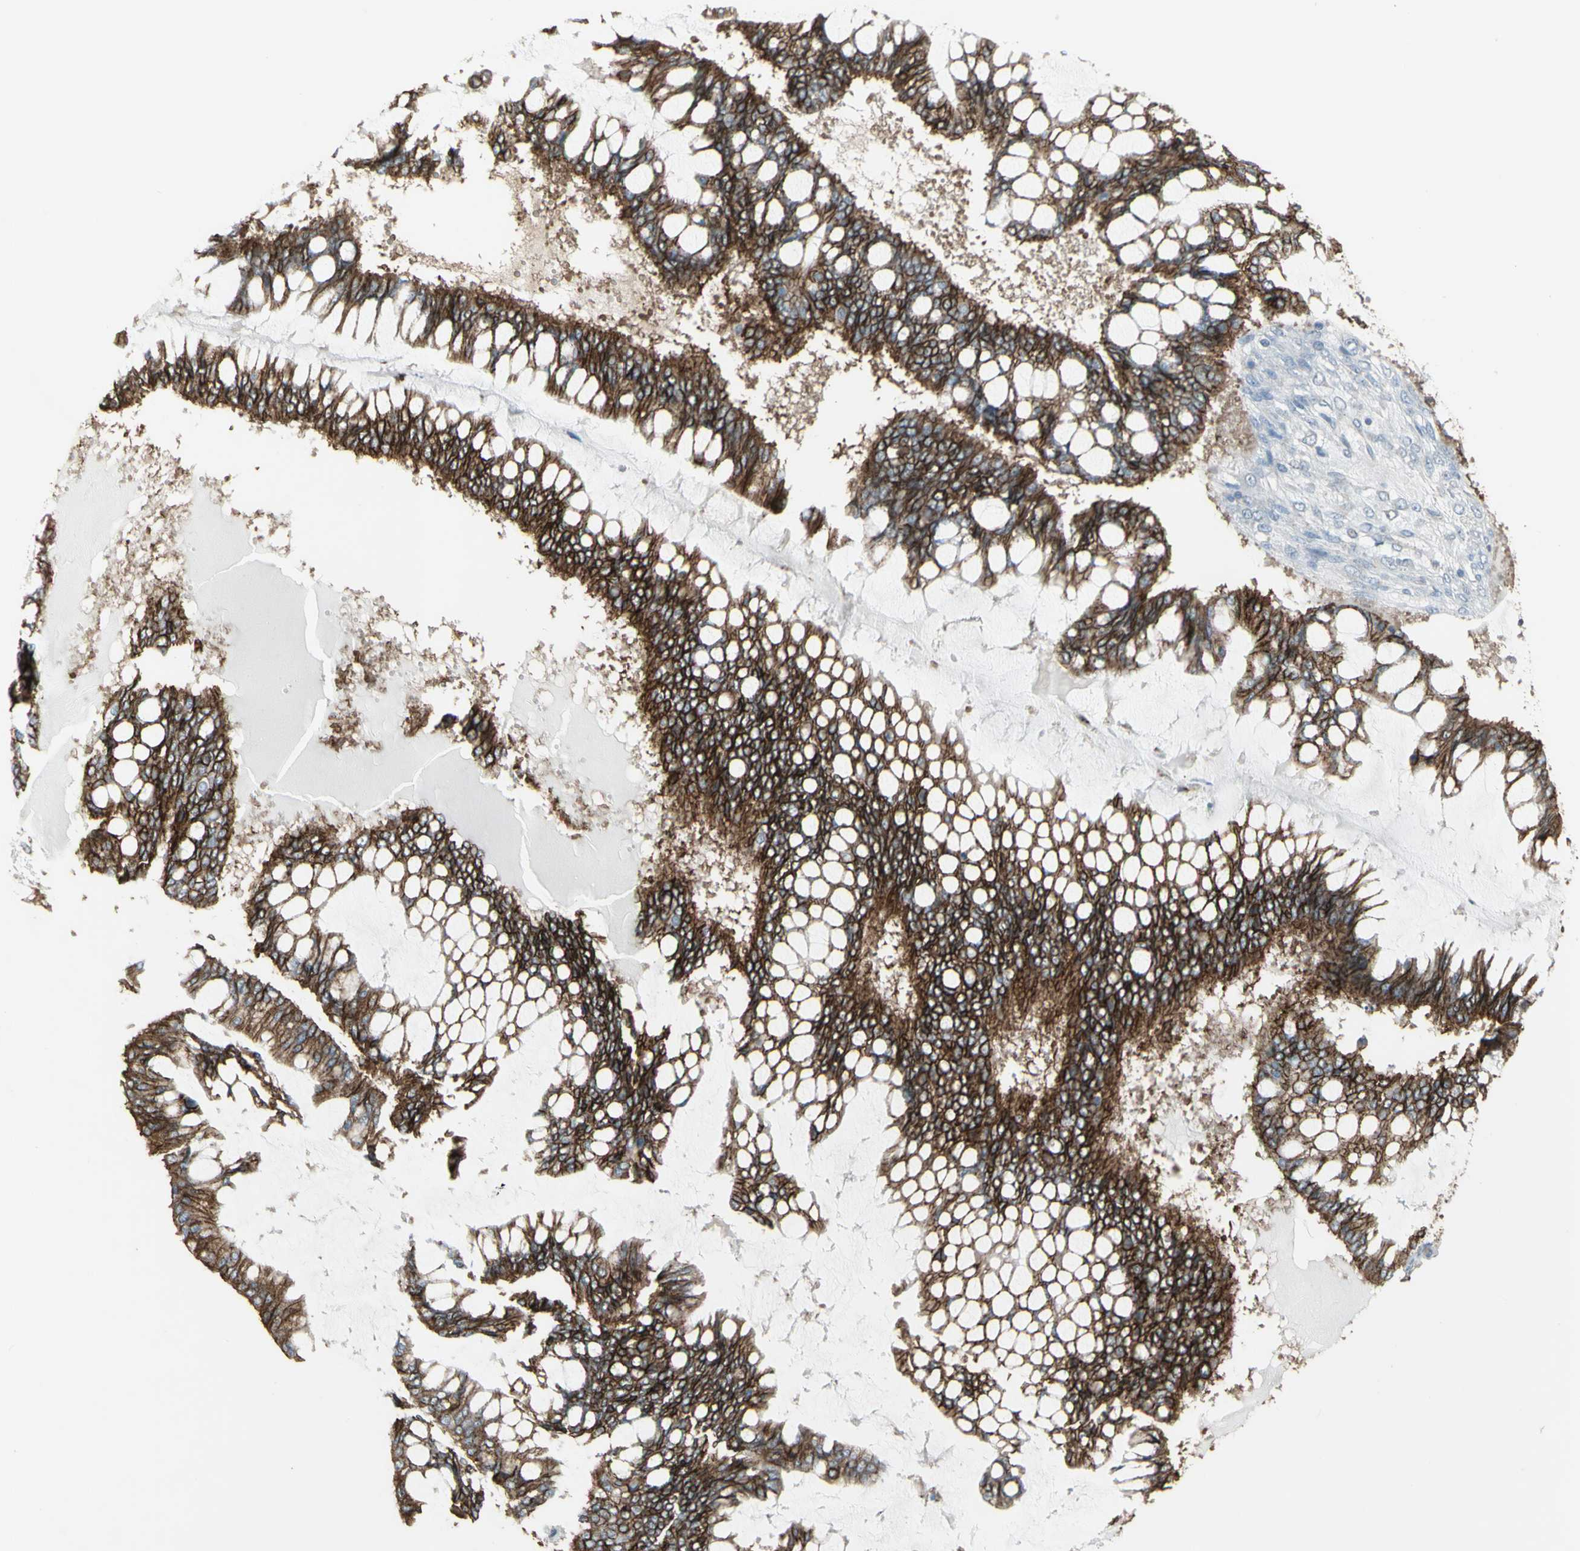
{"staining": {"intensity": "strong", "quantity": ">75%", "location": "cytoplasmic/membranous"}, "tissue": "ovarian cancer", "cell_type": "Tumor cells", "image_type": "cancer", "snomed": [{"axis": "morphology", "description": "Cystadenocarcinoma, mucinous, NOS"}, {"axis": "topography", "description": "Ovary"}], "caption": "The histopathology image reveals a brown stain indicating the presence of a protein in the cytoplasmic/membranous of tumor cells in ovarian cancer. (Brightfield microscopy of DAB IHC at high magnification).", "gene": "FXYD3", "patient": {"sex": "female", "age": 73}}